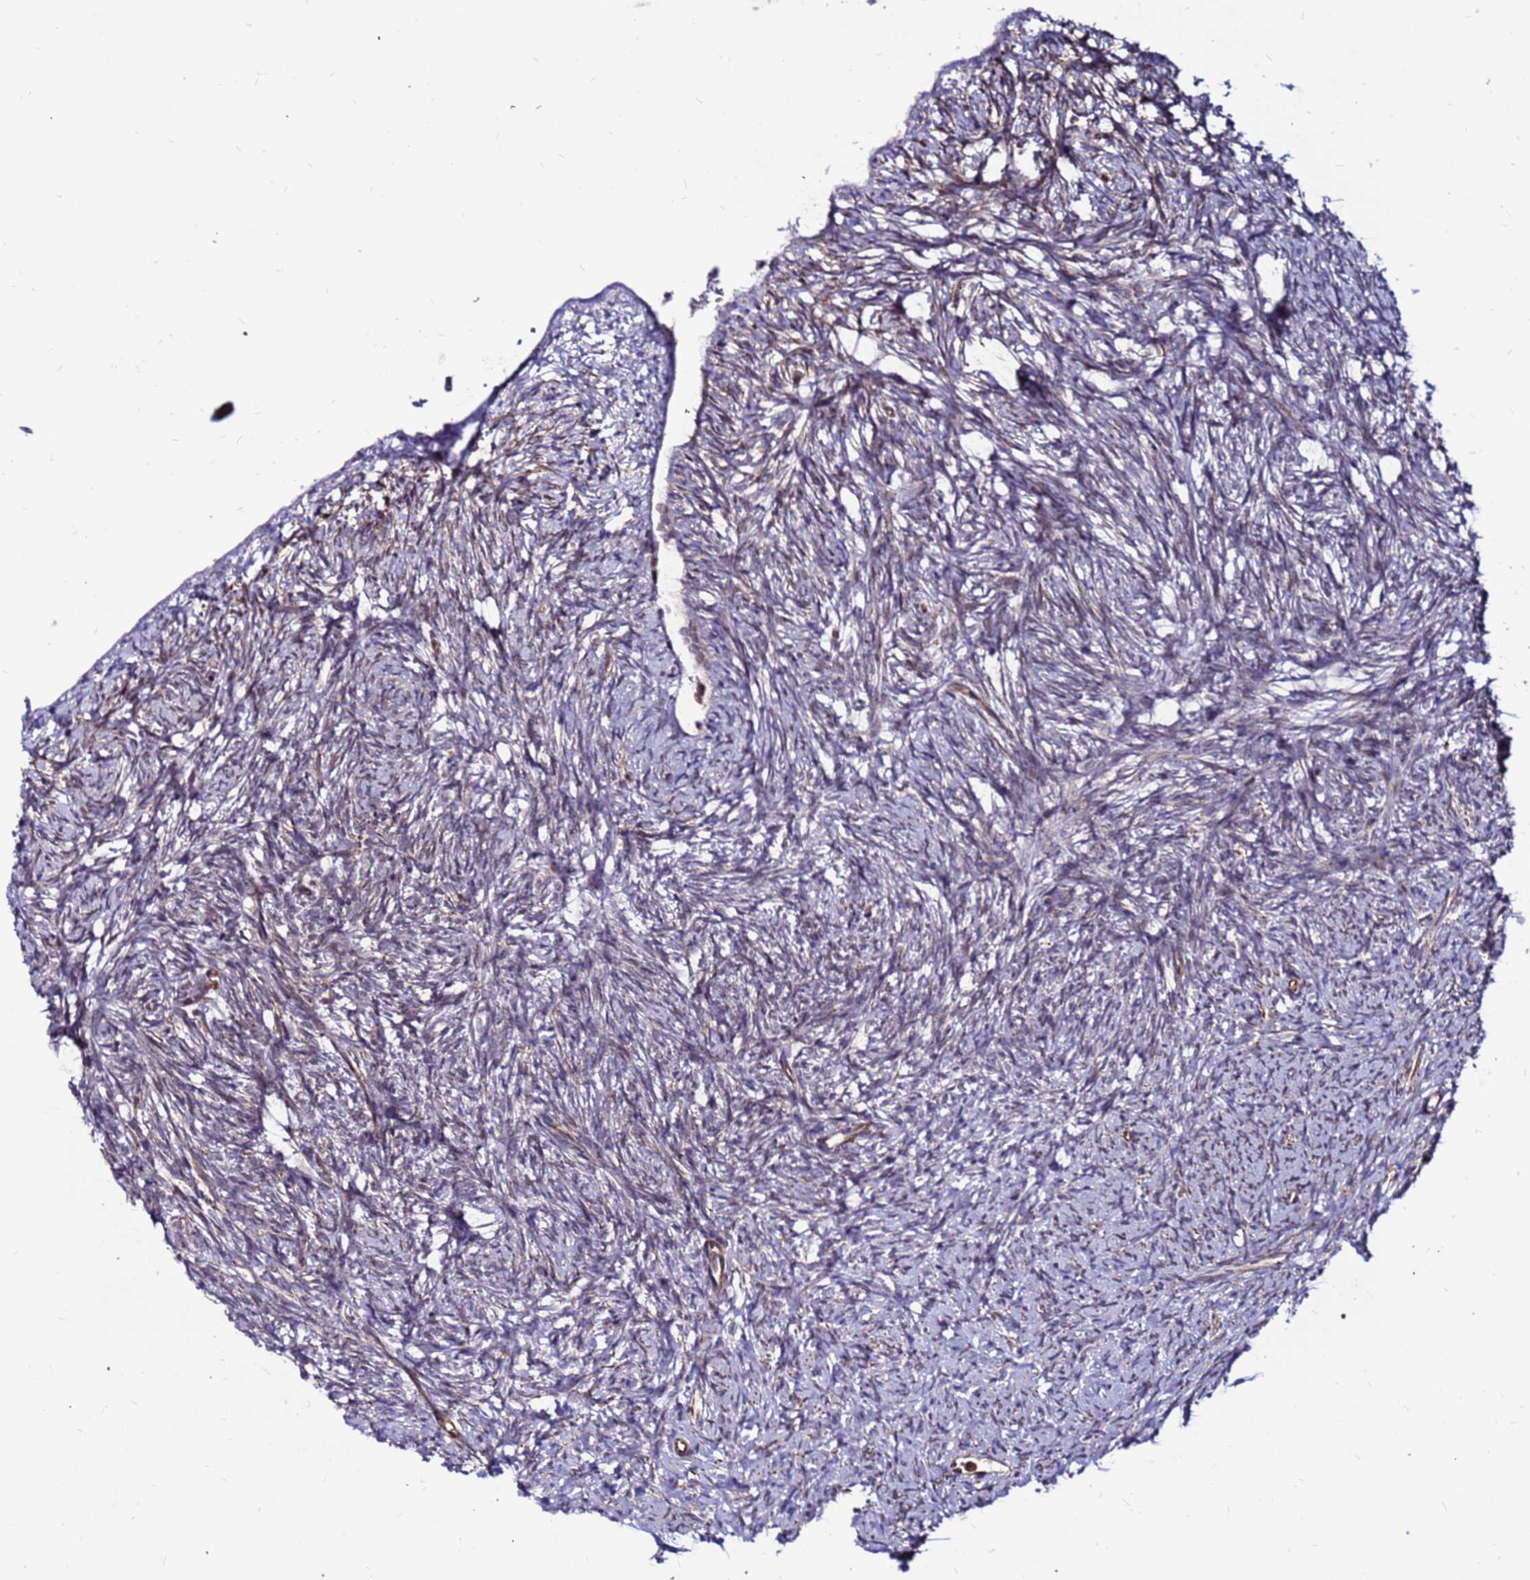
{"staining": {"intensity": "moderate", "quantity": "25%-75%", "location": "cytoplasmic/membranous"}, "tissue": "ovary", "cell_type": "Follicle cells", "image_type": "normal", "snomed": [{"axis": "morphology", "description": "Normal tissue, NOS"}, {"axis": "topography", "description": "Ovary"}], "caption": "Immunohistochemistry (IHC) staining of unremarkable ovary, which displays medium levels of moderate cytoplasmic/membranous positivity in about 25%-75% of follicle cells indicating moderate cytoplasmic/membranous protein positivity. The staining was performed using DAB (3,3'-diaminobenzidine) (brown) for protein detection and nuclei were counterstained in hematoxylin (blue).", "gene": "CLK3", "patient": {"sex": "female", "age": 51}}